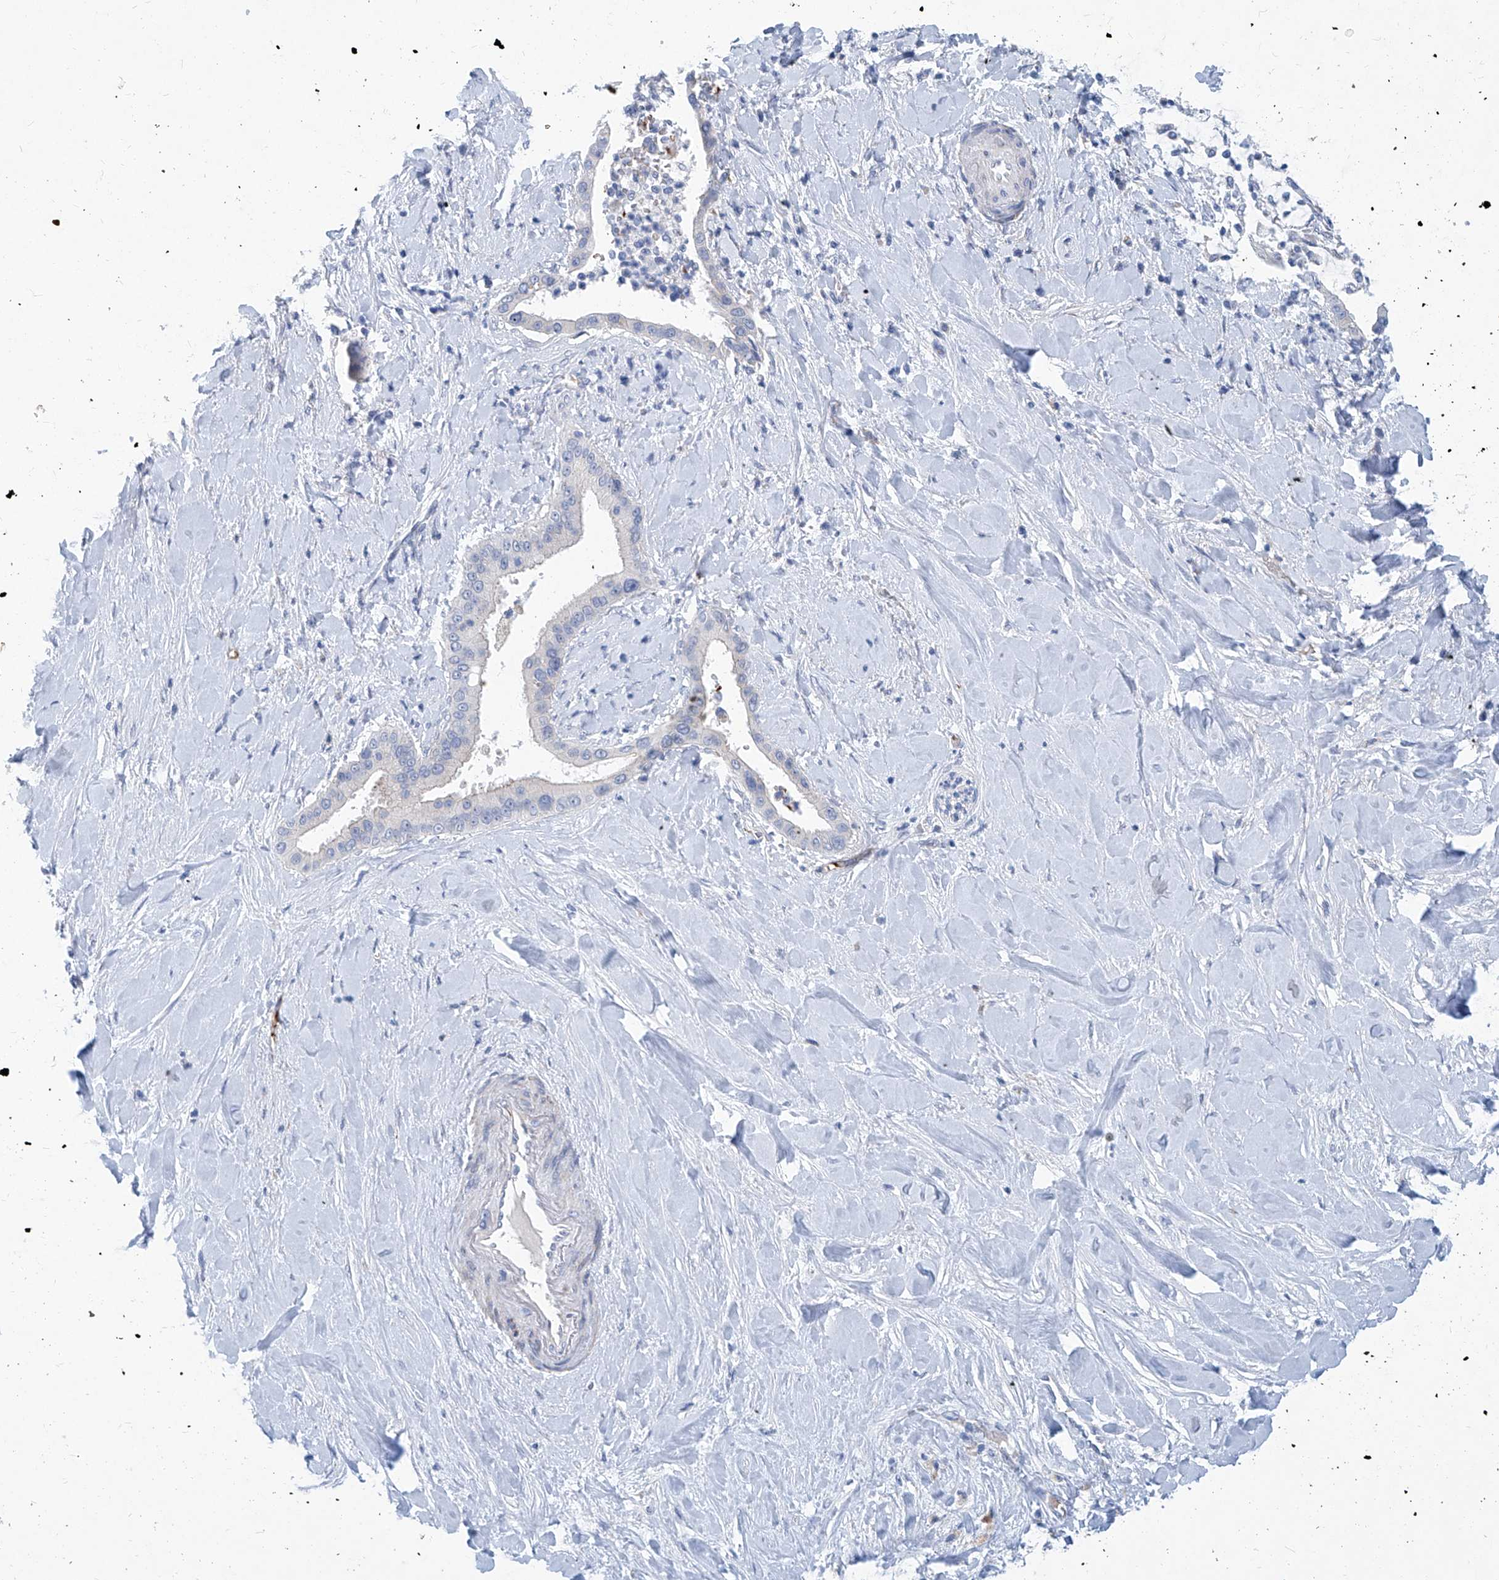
{"staining": {"intensity": "negative", "quantity": "none", "location": "none"}, "tissue": "liver cancer", "cell_type": "Tumor cells", "image_type": "cancer", "snomed": [{"axis": "morphology", "description": "Cholangiocarcinoma"}, {"axis": "topography", "description": "Liver"}], "caption": "This is a photomicrograph of immunohistochemistry staining of liver cancer (cholangiocarcinoma), which shows no staining in tumor cells. (Stains: DAB (3,3'-diaminobenzidine) immunohistochemistry with hematoxylin counter stain, Microscopy: brightfield microscopy at high magnification).", "gene": "FPR2", "patient": {"sex": "female", "age": 54}}